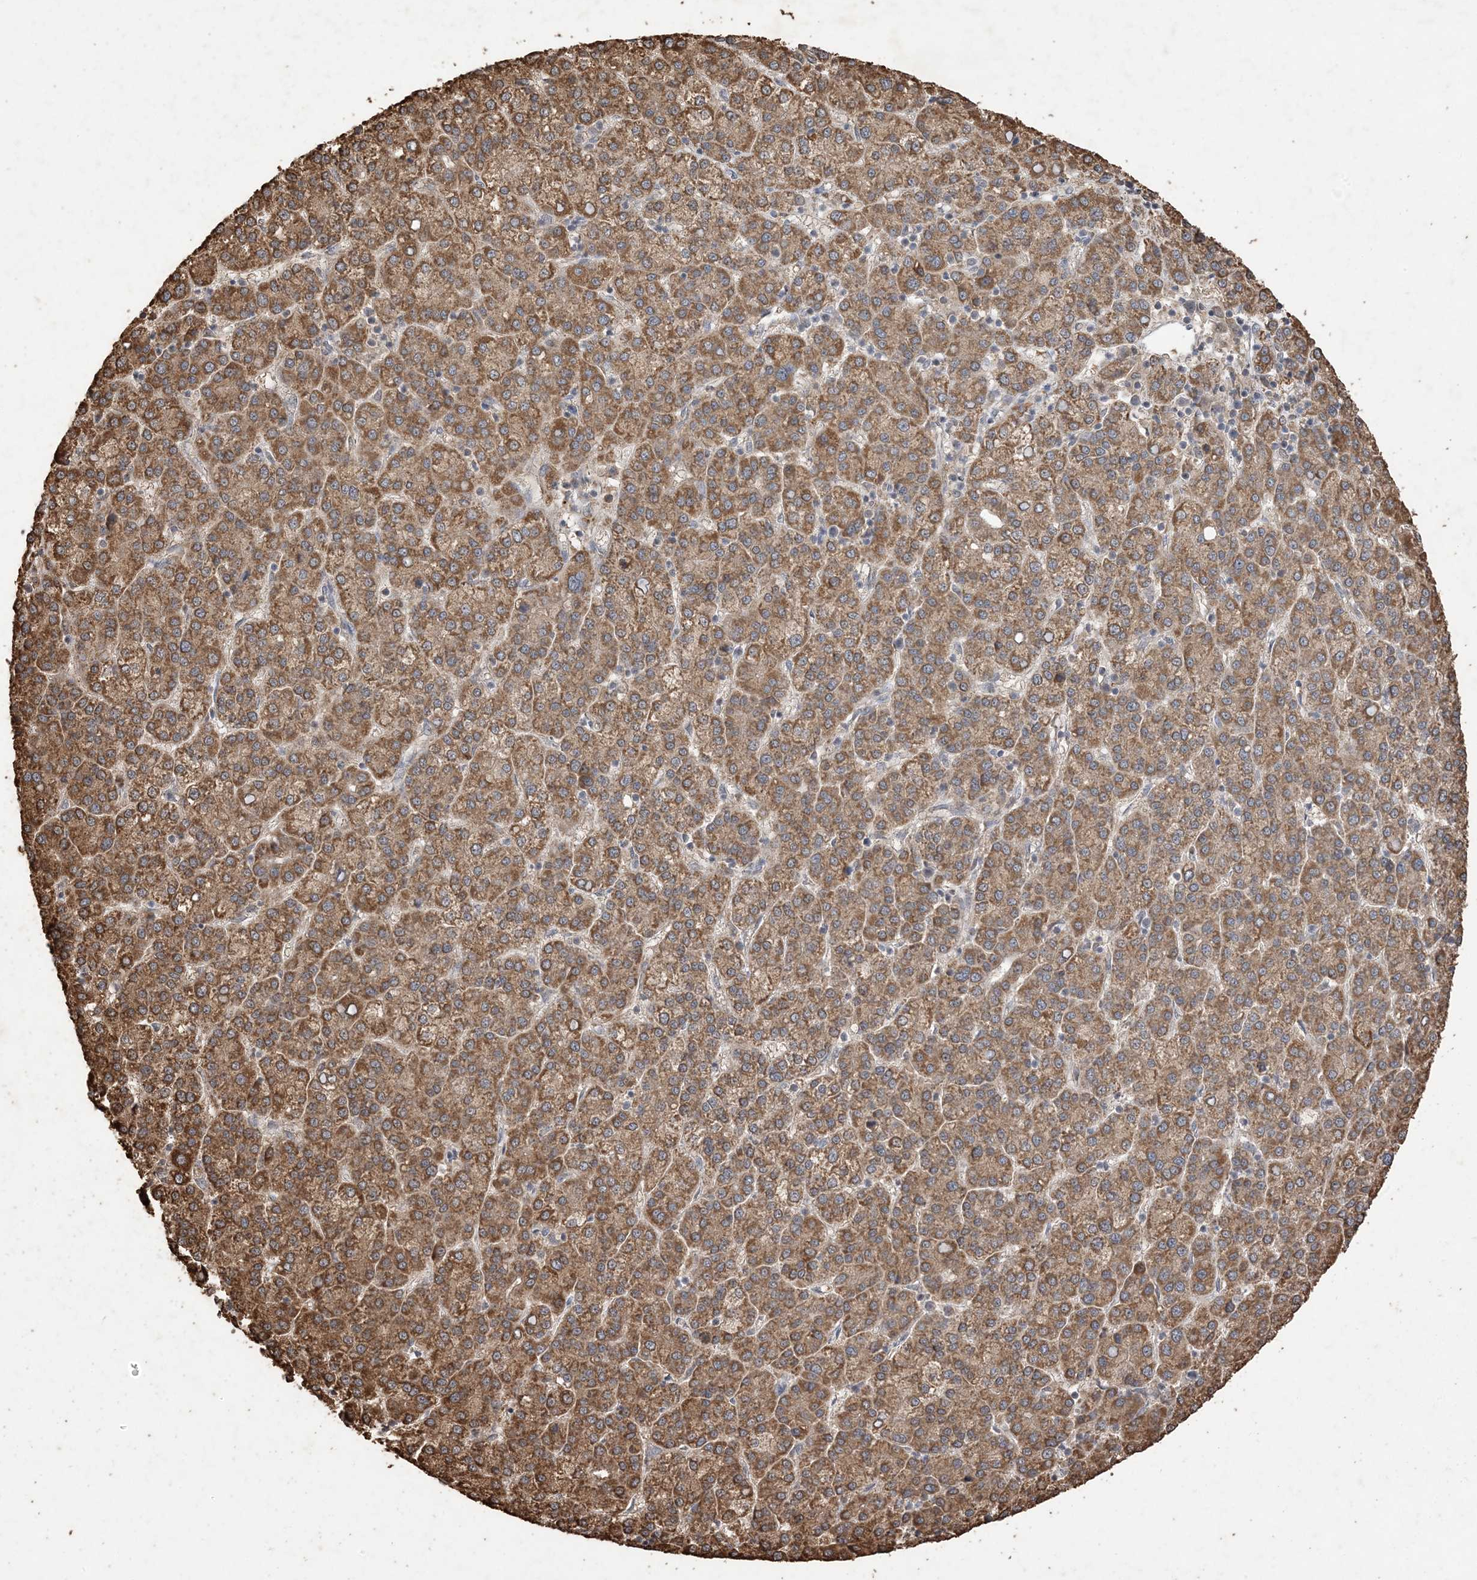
{"staining": {"intensity": "moderate", "quantity": ">75%", "location": "cytoplasmic/membranous"}, "tissue": "liver cancer", "cell_type": "Tumor cells", "image_type": "cancer", "snomed": [{"axis": "morphology", "description": "Carcinoma, Hepatocellular, NOS"}, {"axis": "topography", "description": "Liver"}], "caption": "Liver cancer was stained to show a protein in brown. There is medium levels of moderate cytoplasmic/membranous staining in approximately >75% of tumor cells. The staining is performed using DAB (3,3'-diaminobenzidine) brown chromogen to label protein expression. The nuclei are counter-stained blue using hematoxylin.", "gene": "HPS4", "patient": {"sex": "female", "age": 58}}